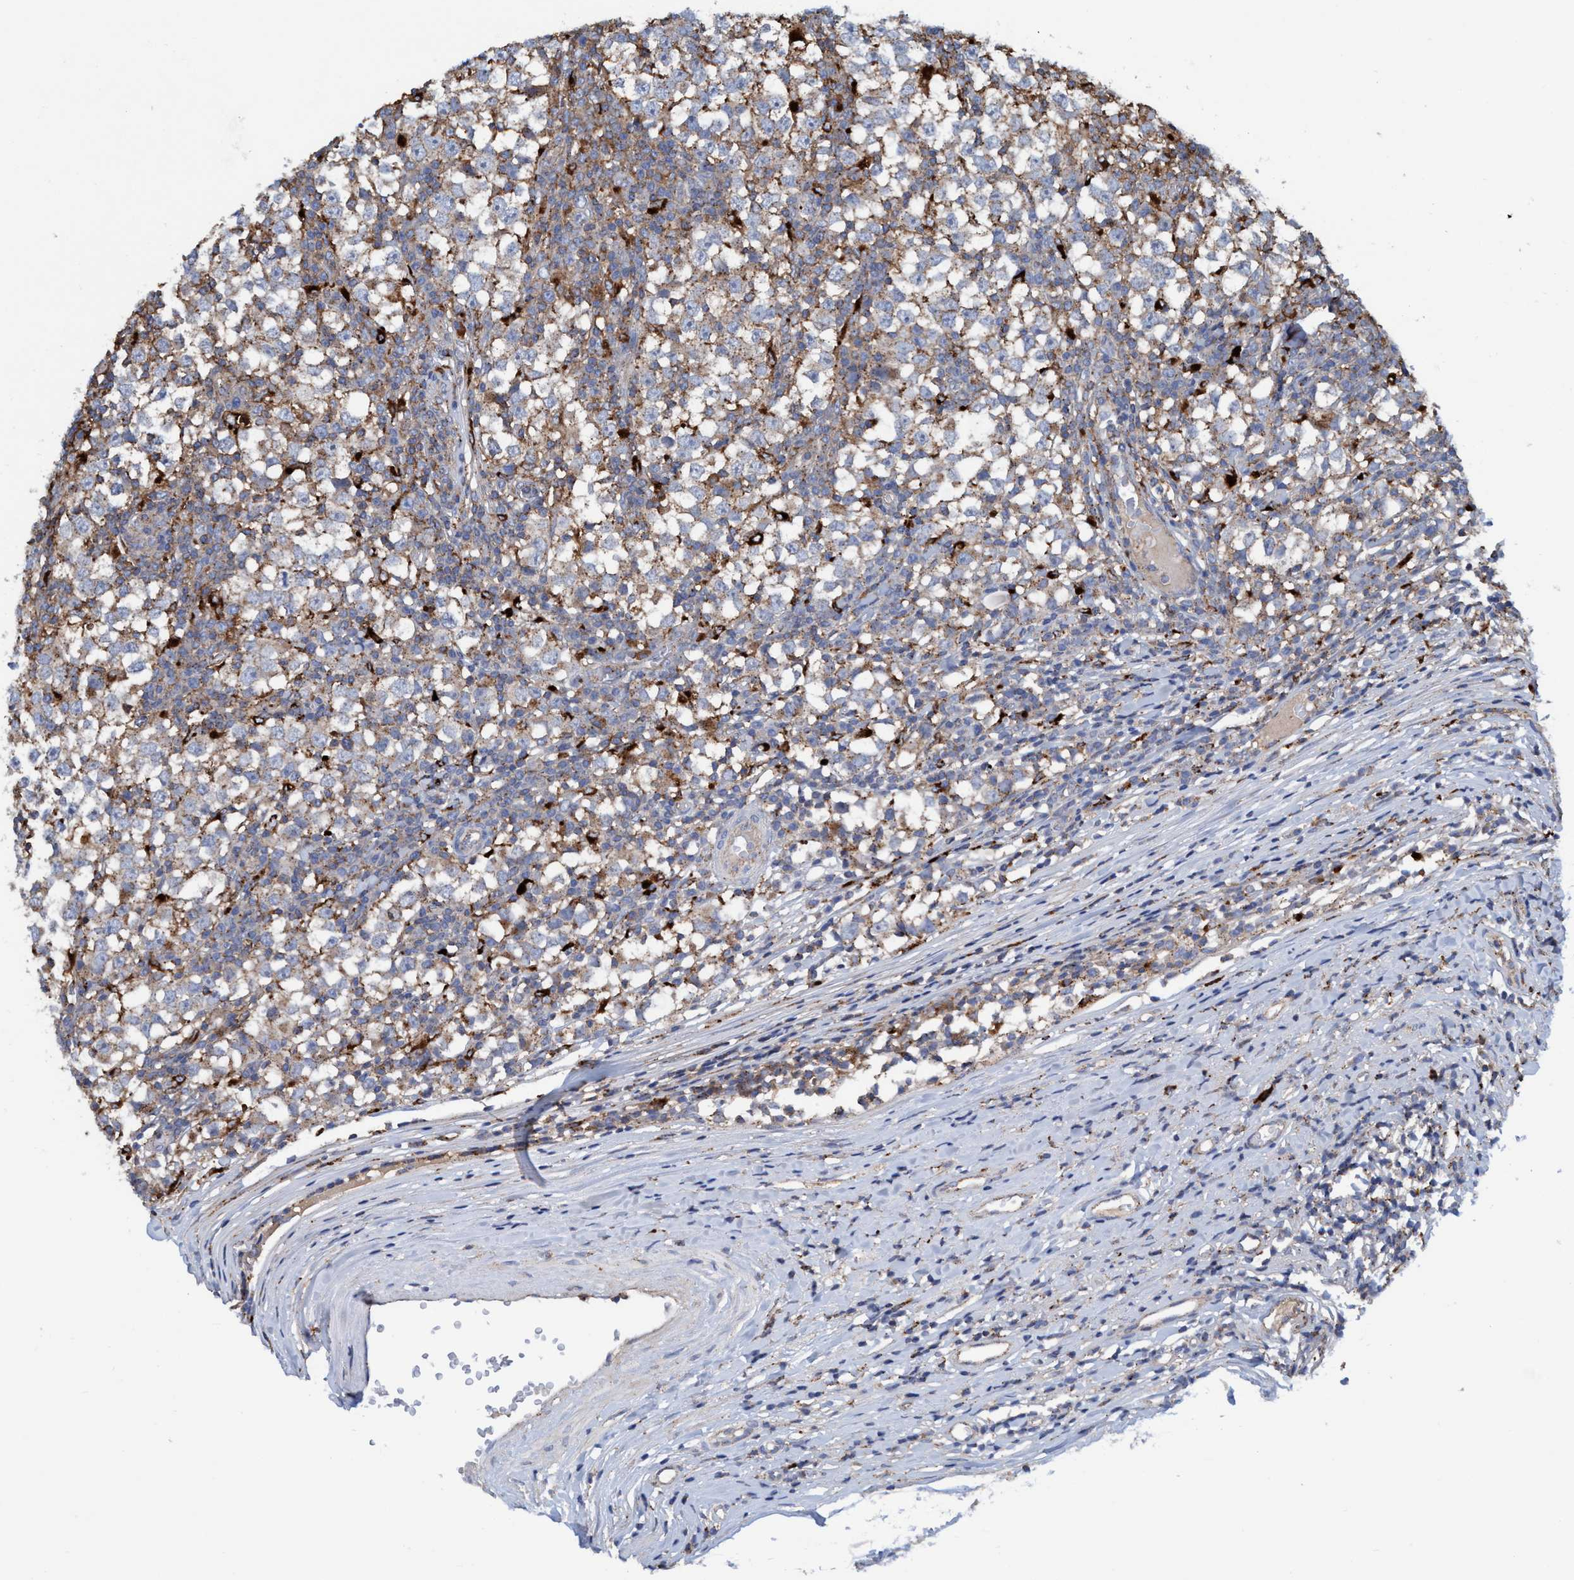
{"staining": {"intensity": "weak", "quantity": ">75%", "location": "cytoplasmic/membranous"}, "tissue": "testis cancer", "cell_type": "Tumor cells", "image_type": "cancer", "snomed": [{"axis": "morphology", "description": "Seminoma, NOS"}, {"axis": "topography", "description": "Testis"}], "caption": "Testis cancer (seminoma) stained with a brown dye demonstrates weak cytoplasmic/membranous positive expression in about >75% of tumor cells.", "gene": "TRIM65", "patient": {"sex": "male", "age": 65}}